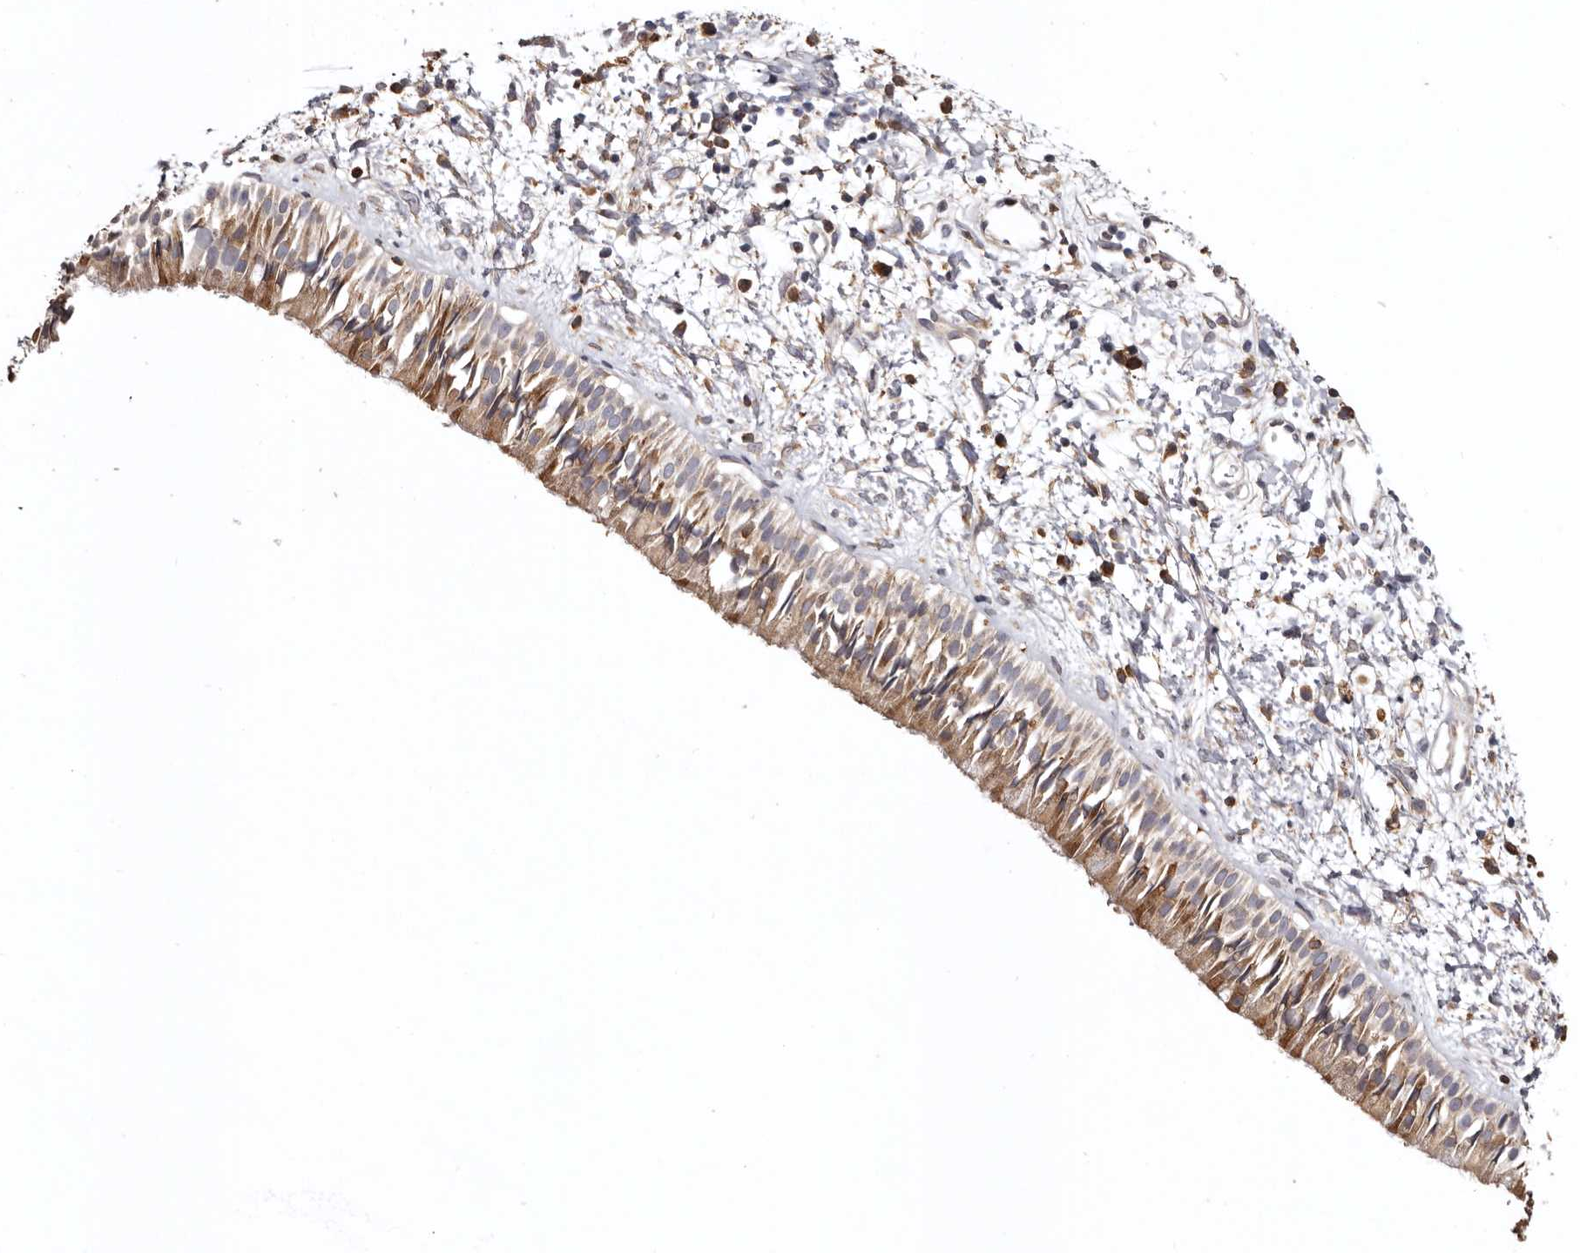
{"staining": {"intensity": "moderate", "quantity": ">75%", "location": "cytoplasmic/membranous"}, "tissue": "nasopharynx", "cell_type": "Respiratory epithelial cells", "image_type": "normal", "snomed": [{"axis": "morphology", "description": "Normal tissue, NOS"}, {"axis": "topography", "description": "Nasopharynx"}], "caption": "Immunohistochemistry (IHC) photomicrograph of normal nasopharynx: human nasopharynx stained using immunohistochemistry reveals medium levels of moderate protein expression localized specifically in the cytoplasmic/membranous of respiratory epithelial cells, appearing as a cytoplasmic/membranous brown color.", "gene": "INKA2", "patient": {"sex": "male", "age": 22}}